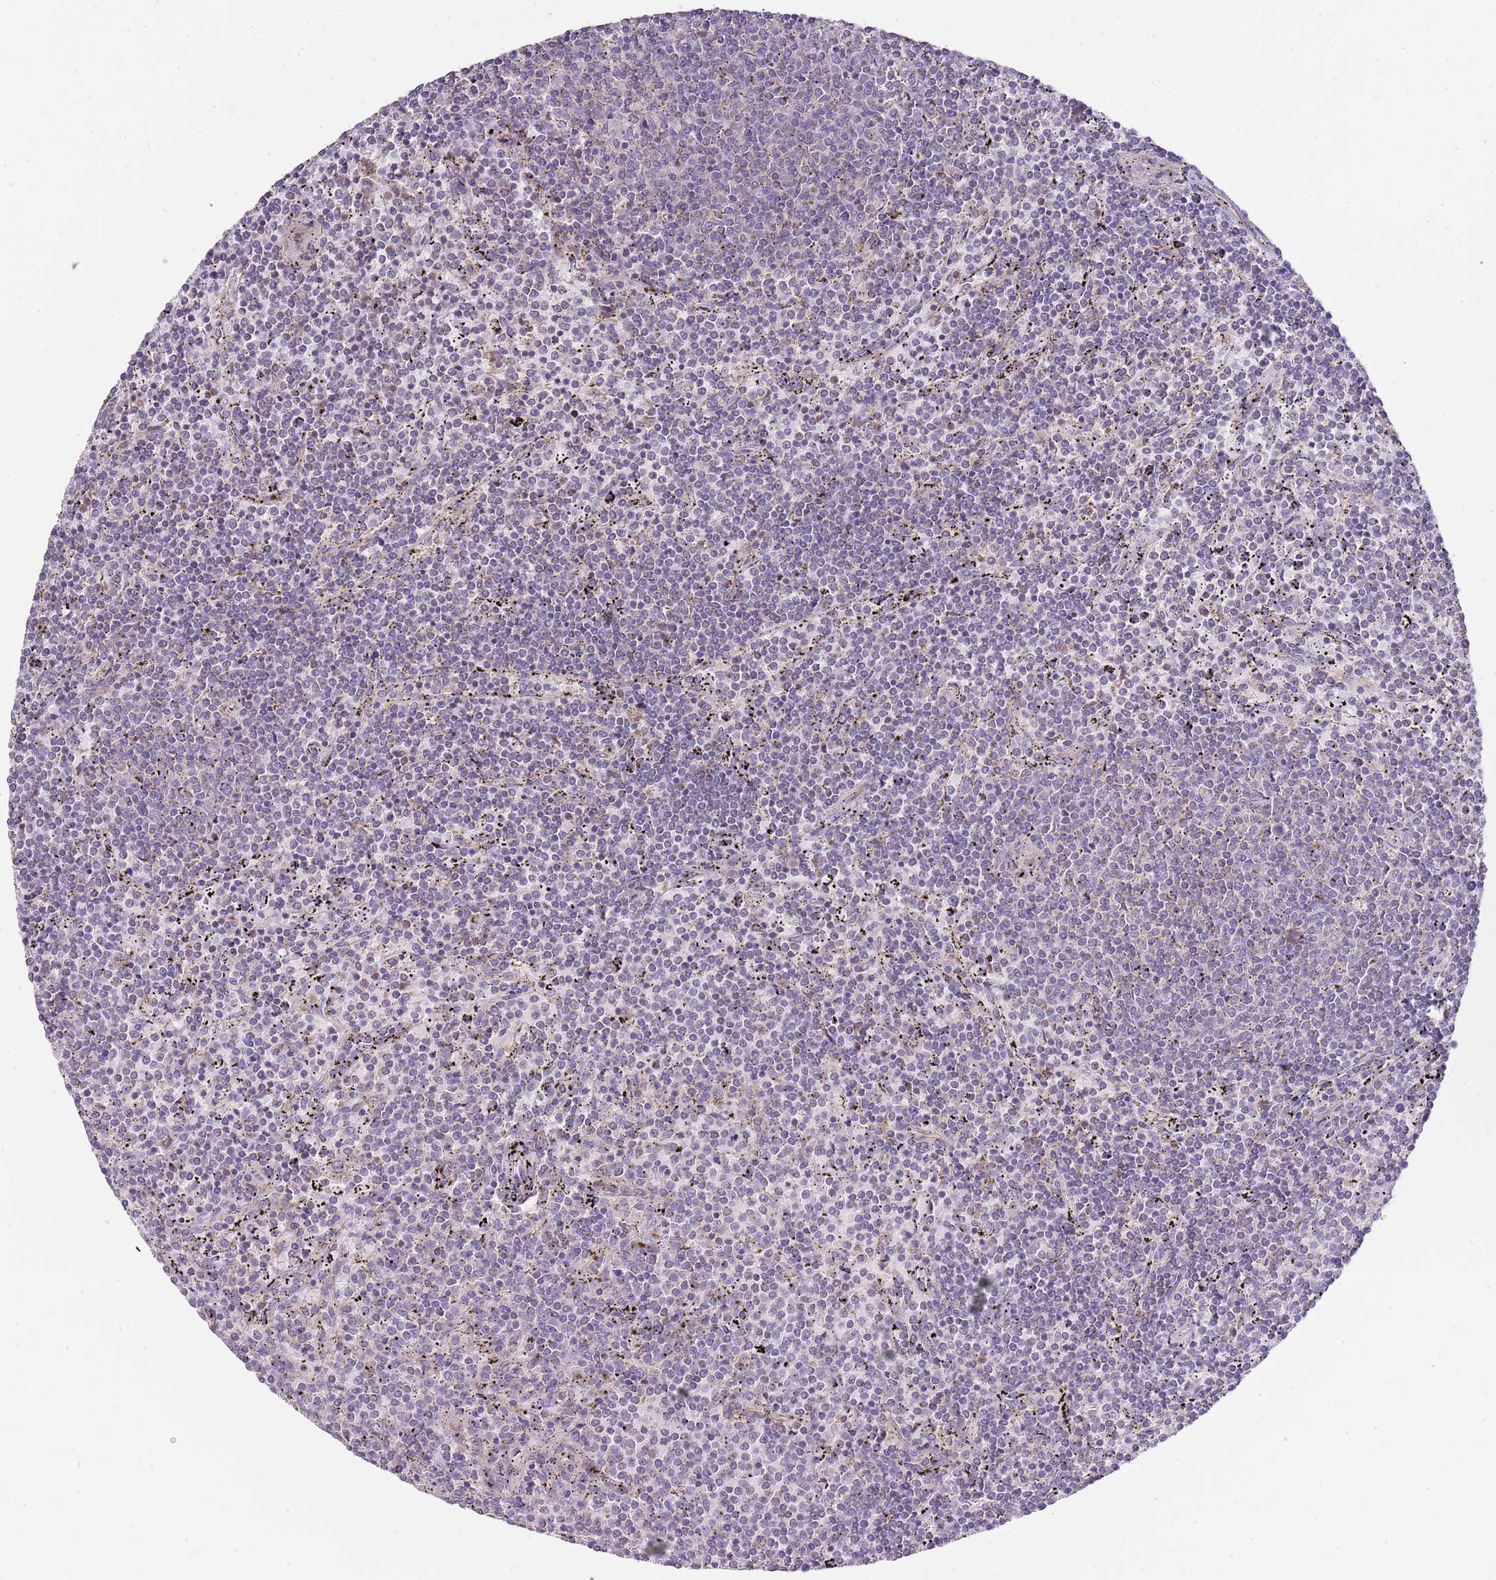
{"staining": {"intensity": "negative", "quantity": "none", "location": "none"}, "tissue": "lymphoma", "cell_type": "Tumor cells", "image_type": "cancer", "snomed": [{"axis": "morphology", "description": "Malignant lymphoma, non-Hodgkin's type, Low grade"}, {"axis": "topography", "description": "Spleen"}], "caption": "High magnification brightfield microscopy of lymphoma stained with DAB (brown) and counterstained with hematoxylin (blue): tumor cells show no significant positivity.", "gene": "DOCK9", "patient": {"sex": "female", "age": 50}}